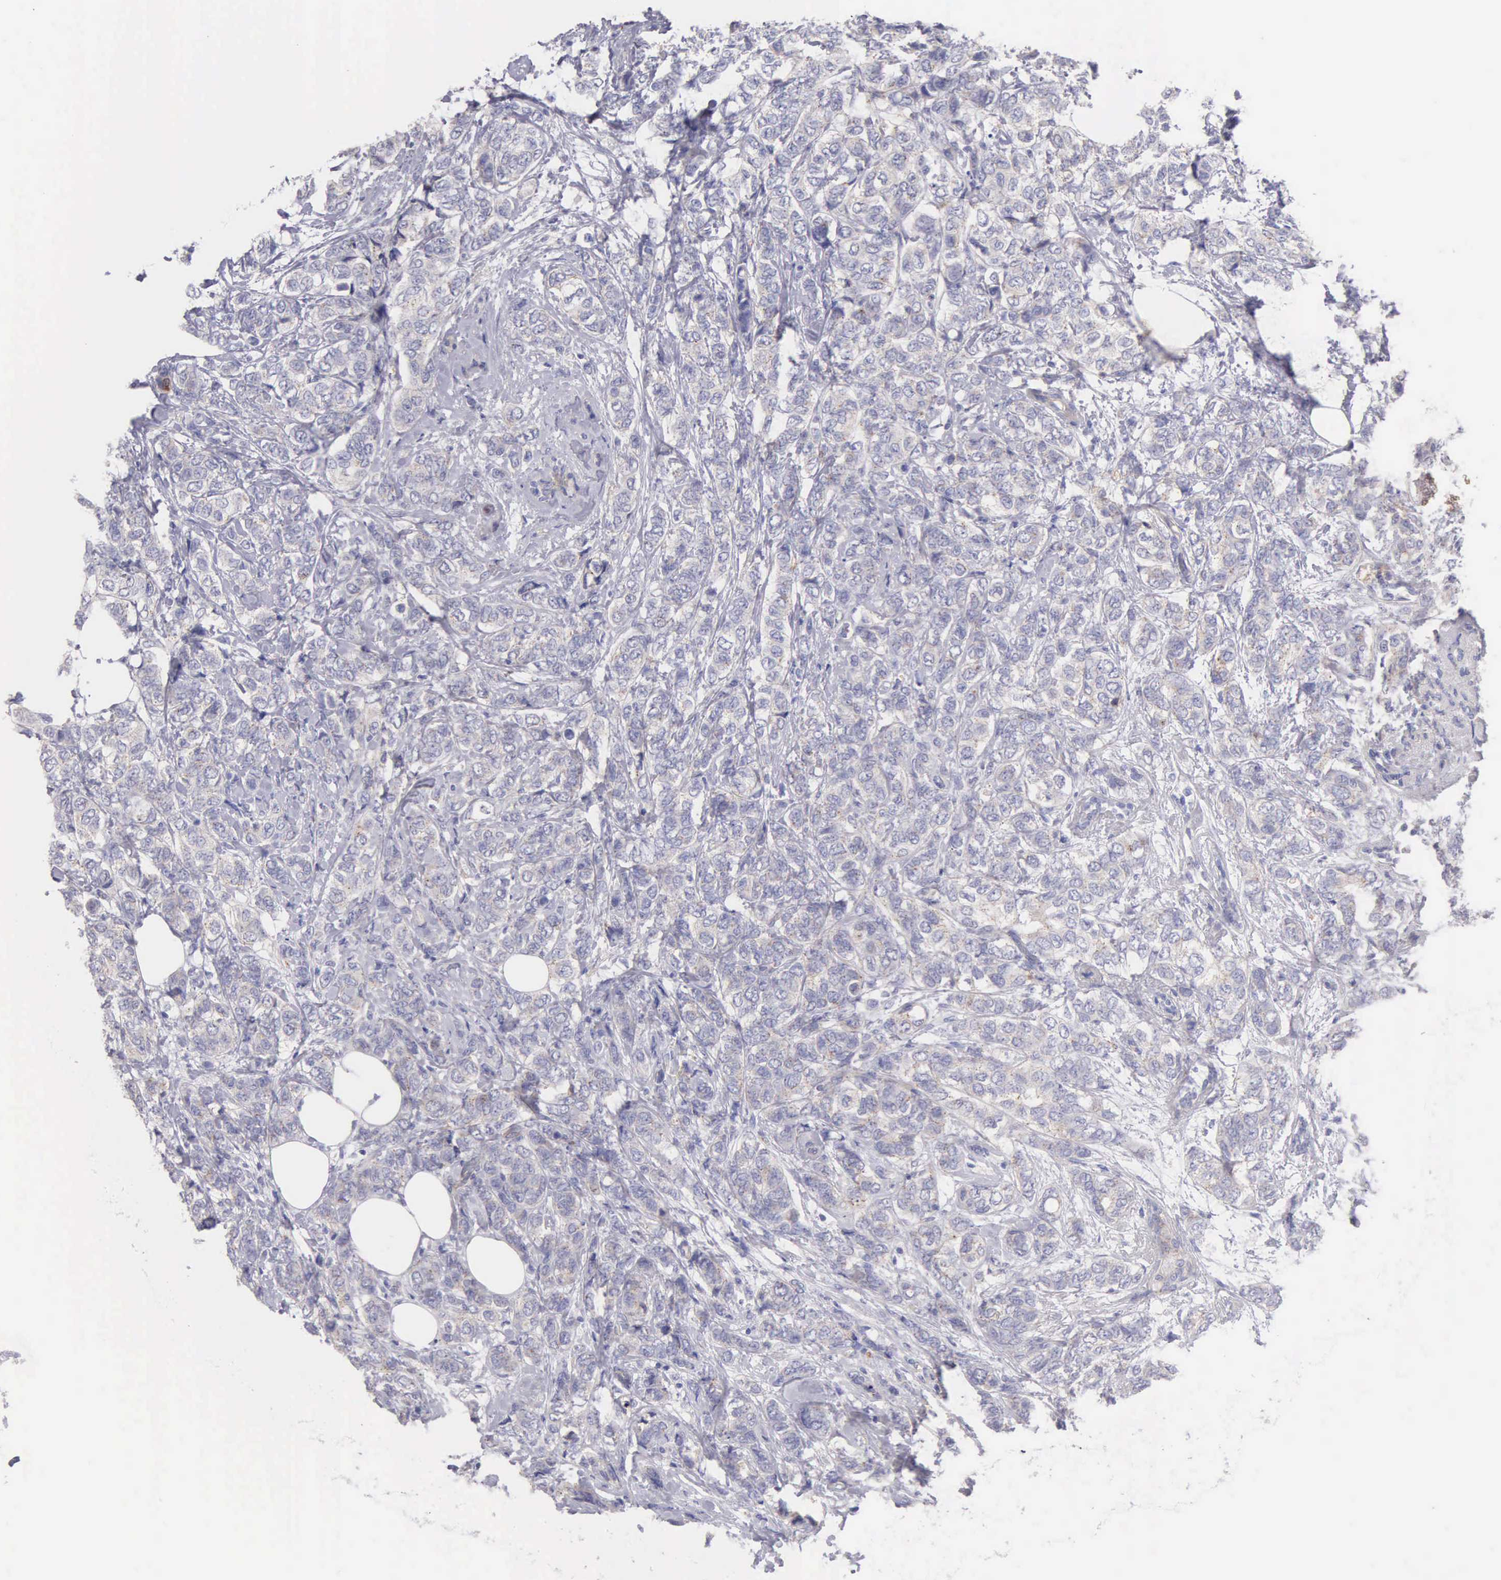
{"staining": {"intensity": "negative", "quantity": "none", "location": "none"}, "tissue": "breast cancer", "cell_type": "Tumor cells", "image_type": "cancer", "snomed": [{"axis": "morphology", "description": "Lobular carcinoma"}, {"axis": "topography", "description": "Breast"}], "caption": "This is an immunohistochemistry (IHC) image of lobular carcinoma (breast). There is no expression in tumor cells.", "gene": "APP", "patient": {"sex": "female", "age": 60}}